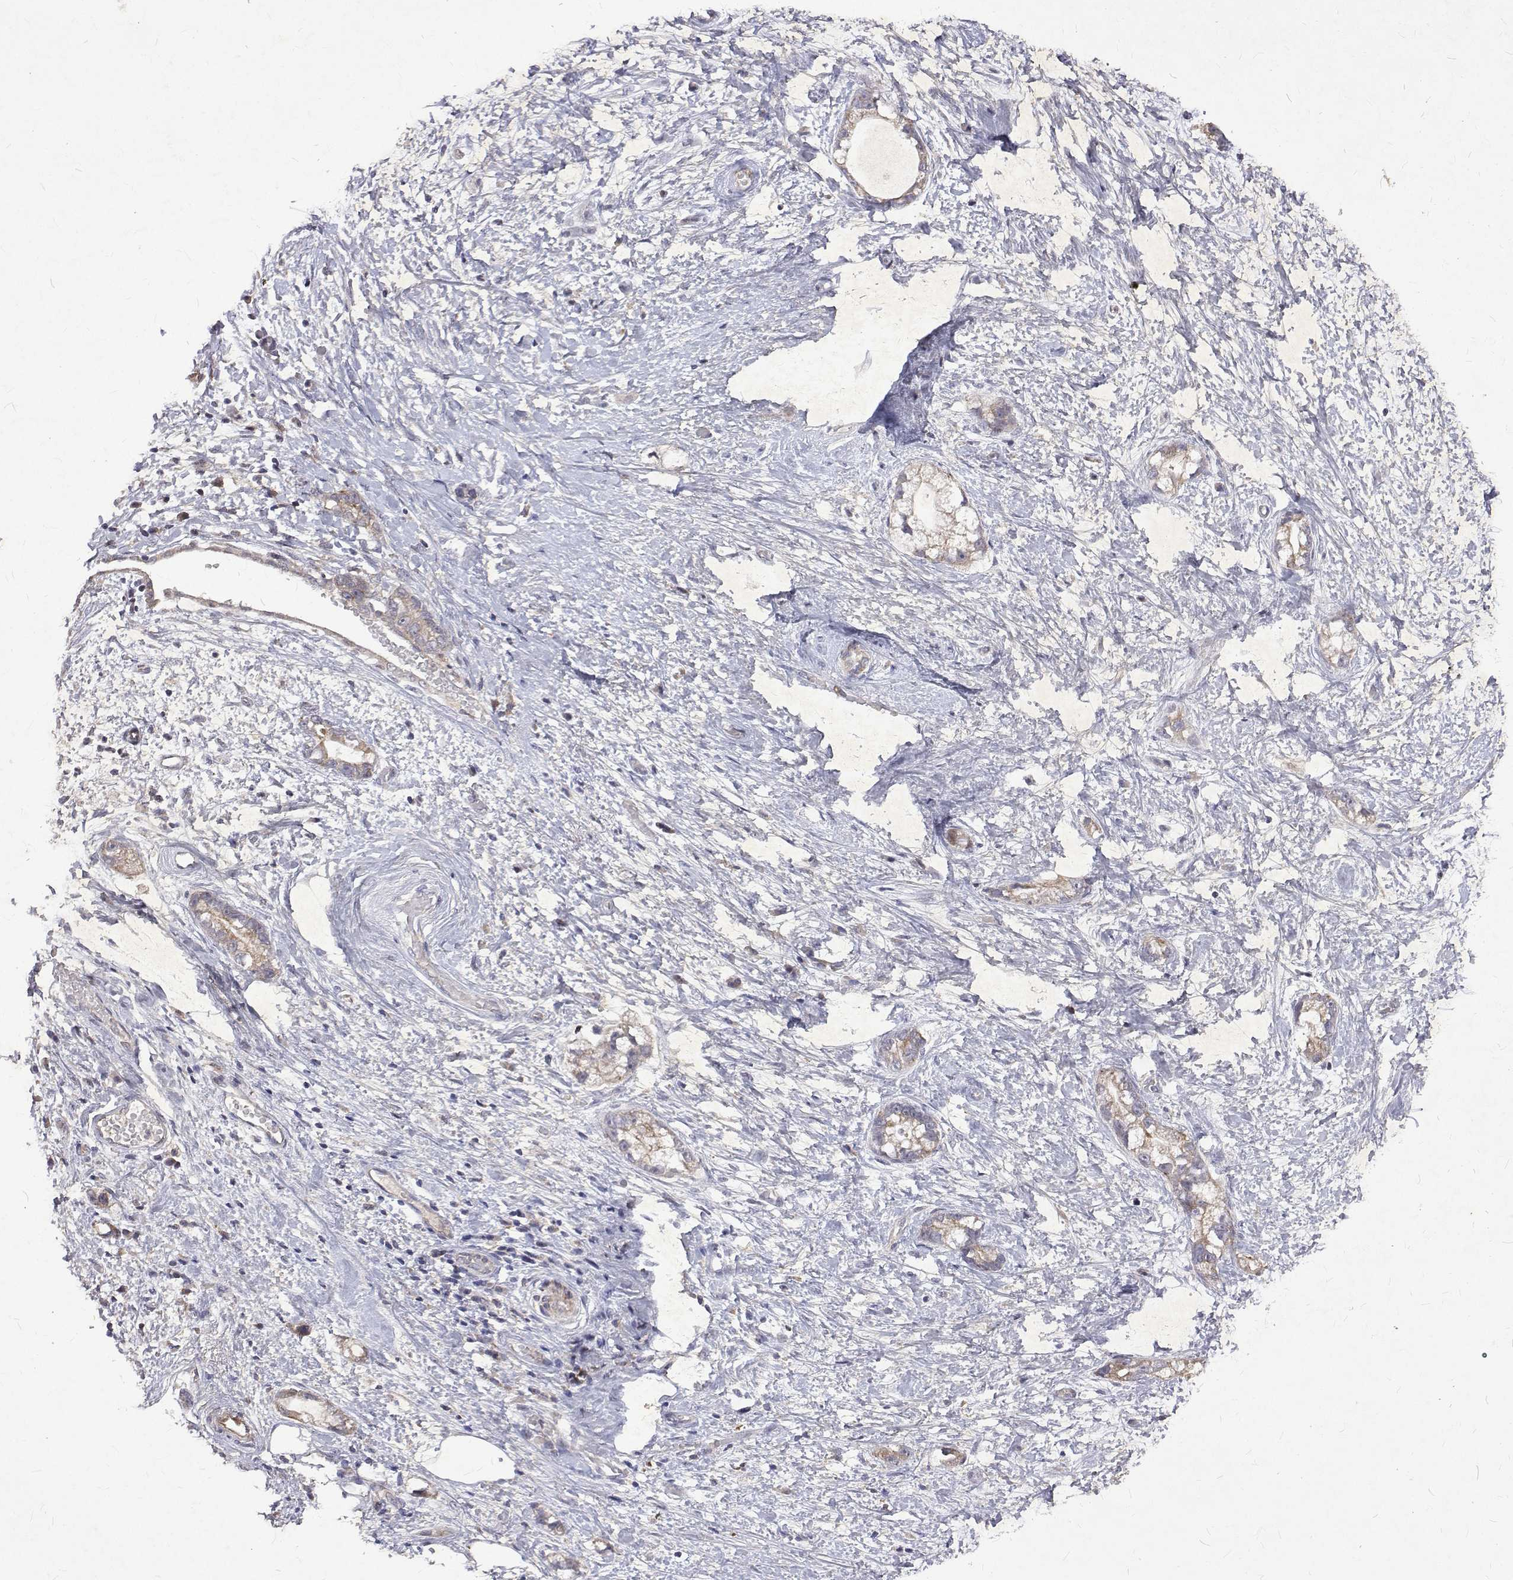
{"staining": {"intensity": "weak", "quantity": "<25%", "location": "cytoplasmic/membranous"}, "tissue": "stomach cancer", "cell_type": "Tumor cells", "image_type": "cancer", "snomed": [{"axis": "morphology", "description": "Adenocarcinoma, NOS"}, {"axis": "topography", "description": "Stomach"}], "caption": "A histopathology image of stomach adenocarcinoma stained for a protein shows no brown staining in tumor cells.", "gene": "ALKBH8", "patient": {"sex": "male", "age": 55}}